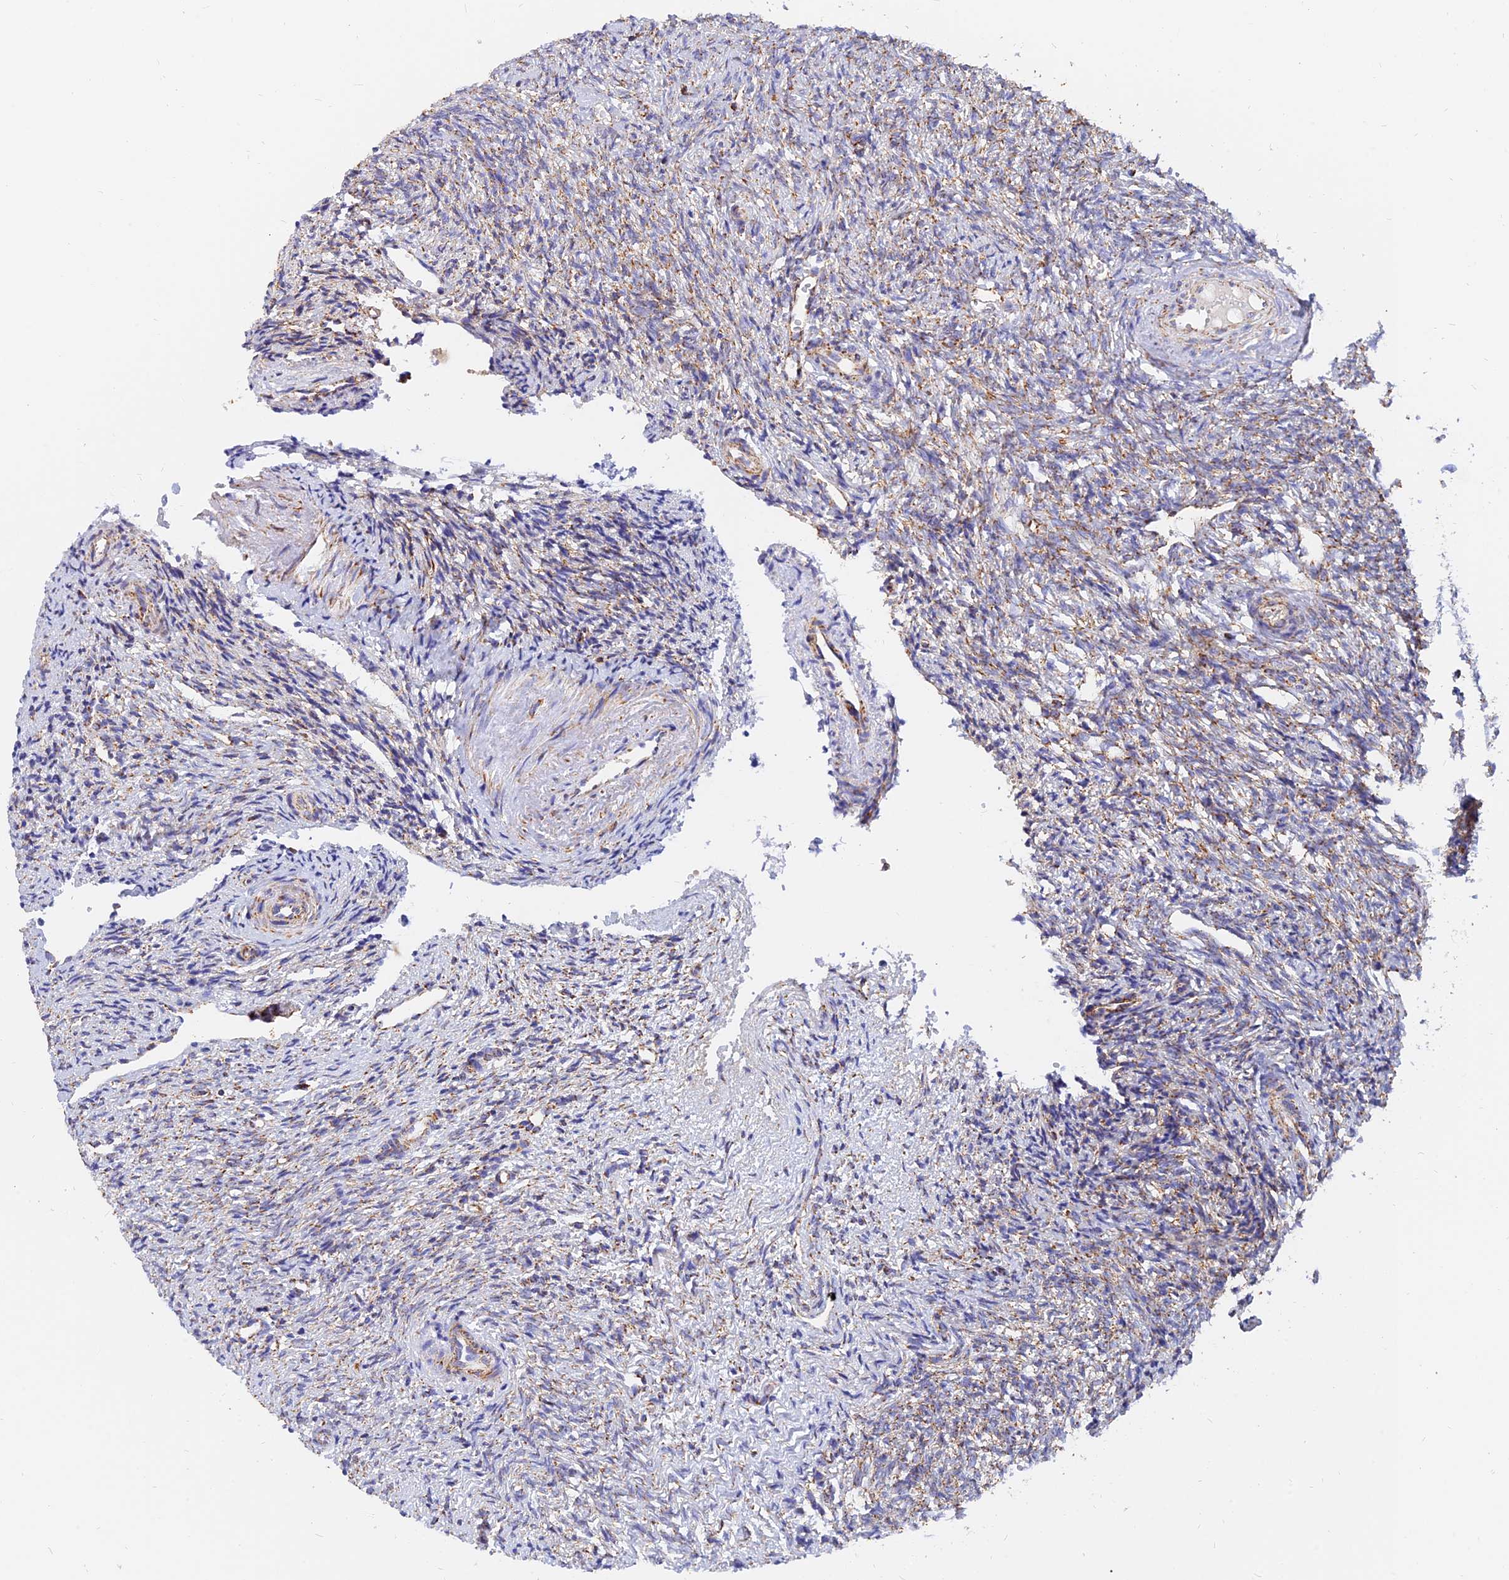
{"staining": {"intensity": "strong", "quantity": ">75%", "location": "cytoplasmic/membranous"}, "tissue": "ovary", "cell_type": "Follicle cells", "image_type": "normal", "snomed": [{"axis": "morphology", "description": "Normal tissue, NOS"}, {"axis": "topography", "description": "Ovary"}], "caption": "Protein expression analysis of unremarkable ovary demonstrates strong cytoplasmic/membranous positivity in approximately >75% of follicle cells. (DAB IHC with brightfield microscopy, high magnification).", "gene": "NDUFB6", "patient": {"sex": "female", "age": 41}}